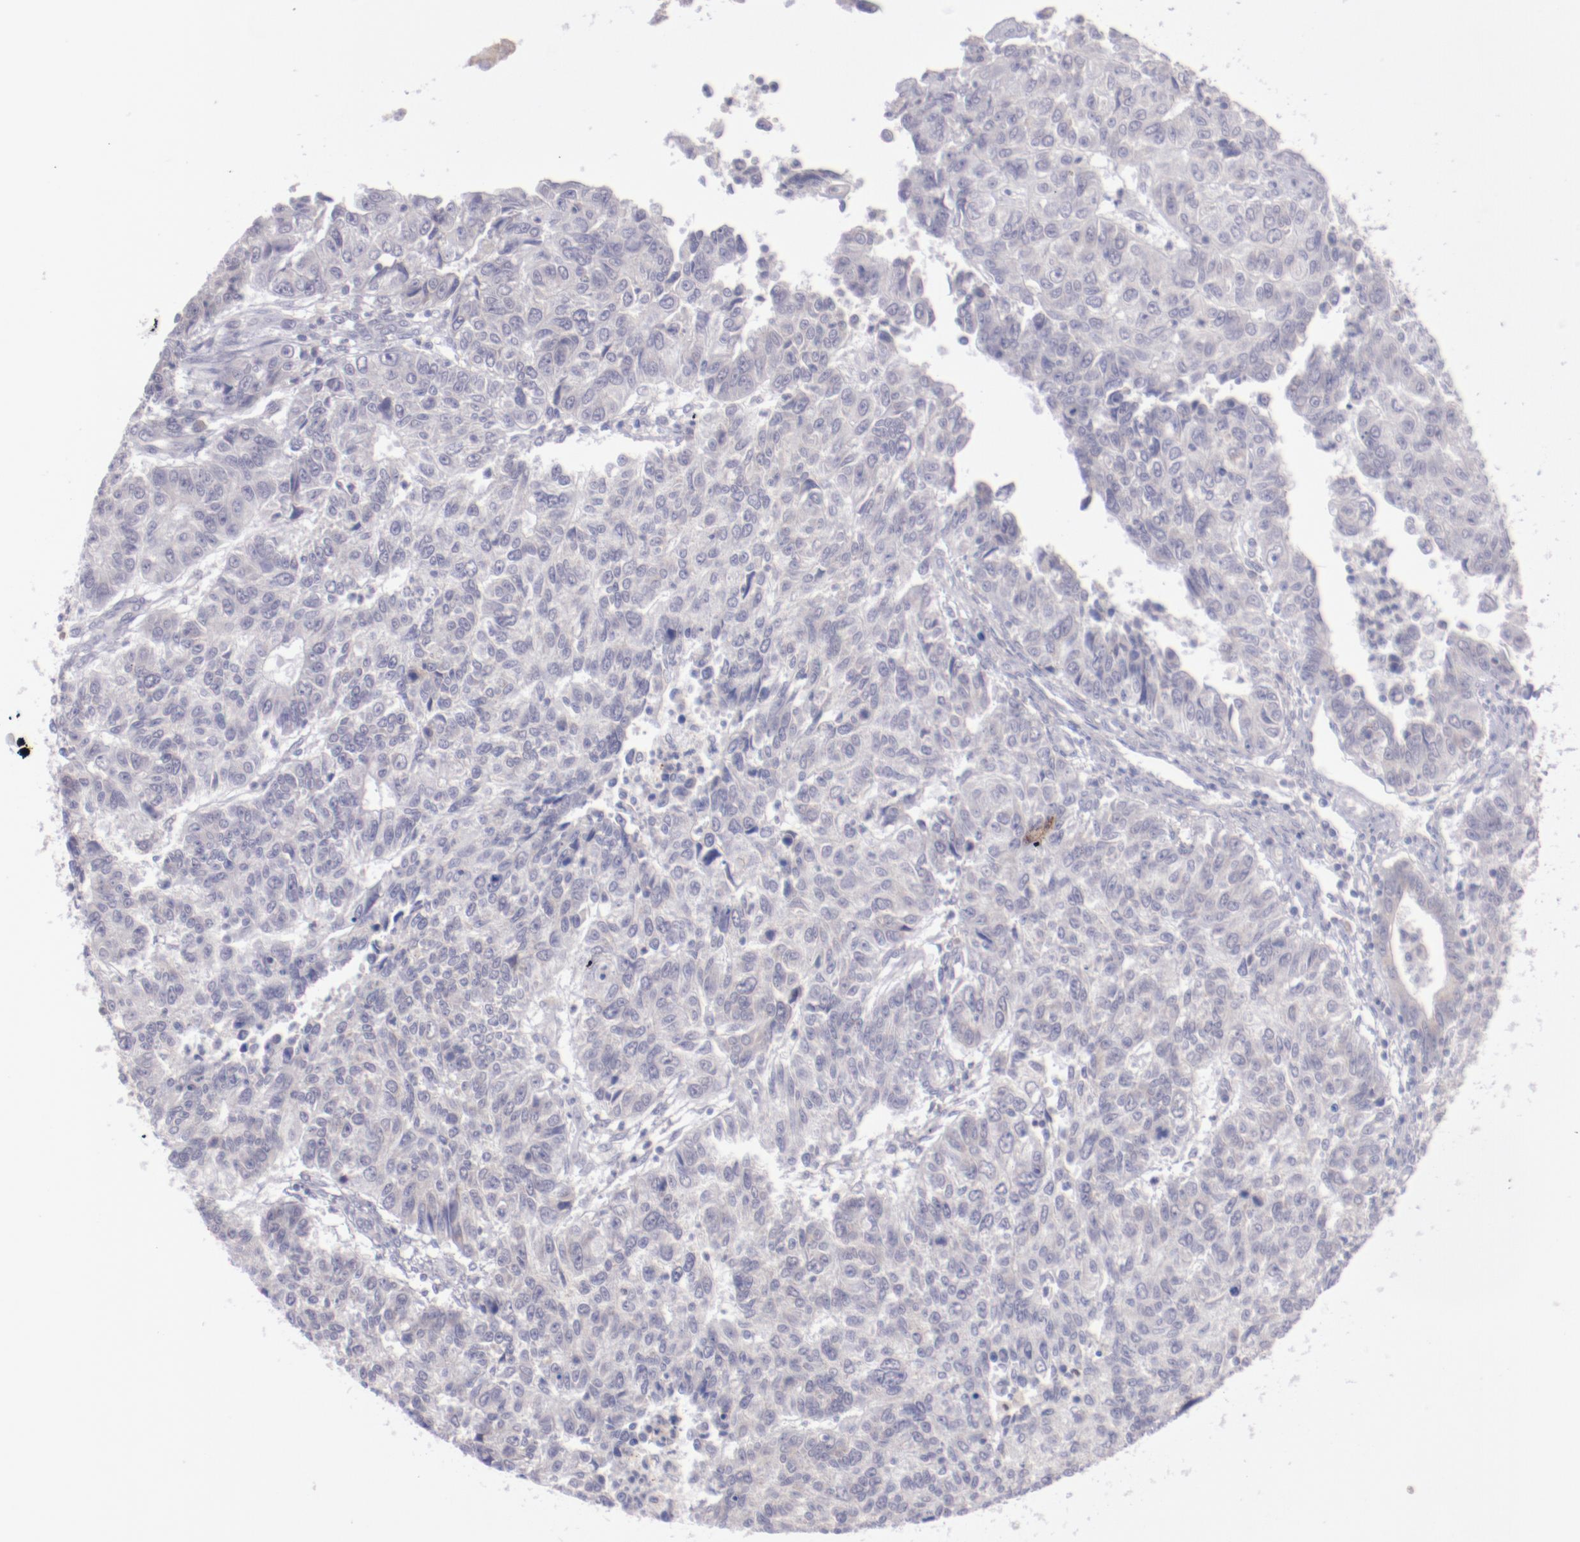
{"staining": {"intensity": "negative", "quantity": "none", "location": "none"}, "tissue": "endometrial cancer", "cell_type": "Tumor cells", "image_type": "cancer", "snomed": [{"axis": "morphology", "description": "Adenocarcinoma, NOS"}, {"axis": "topography", "description": "Endometrium"}], "caption": "DAB (3,3'-diaminobenzidine) immunohistochemical staining of endometrial cancer reveals no significant positivity in tumor cells.", "gene": "TRAF3", "patient": {"sex": "female", "age": 42}}